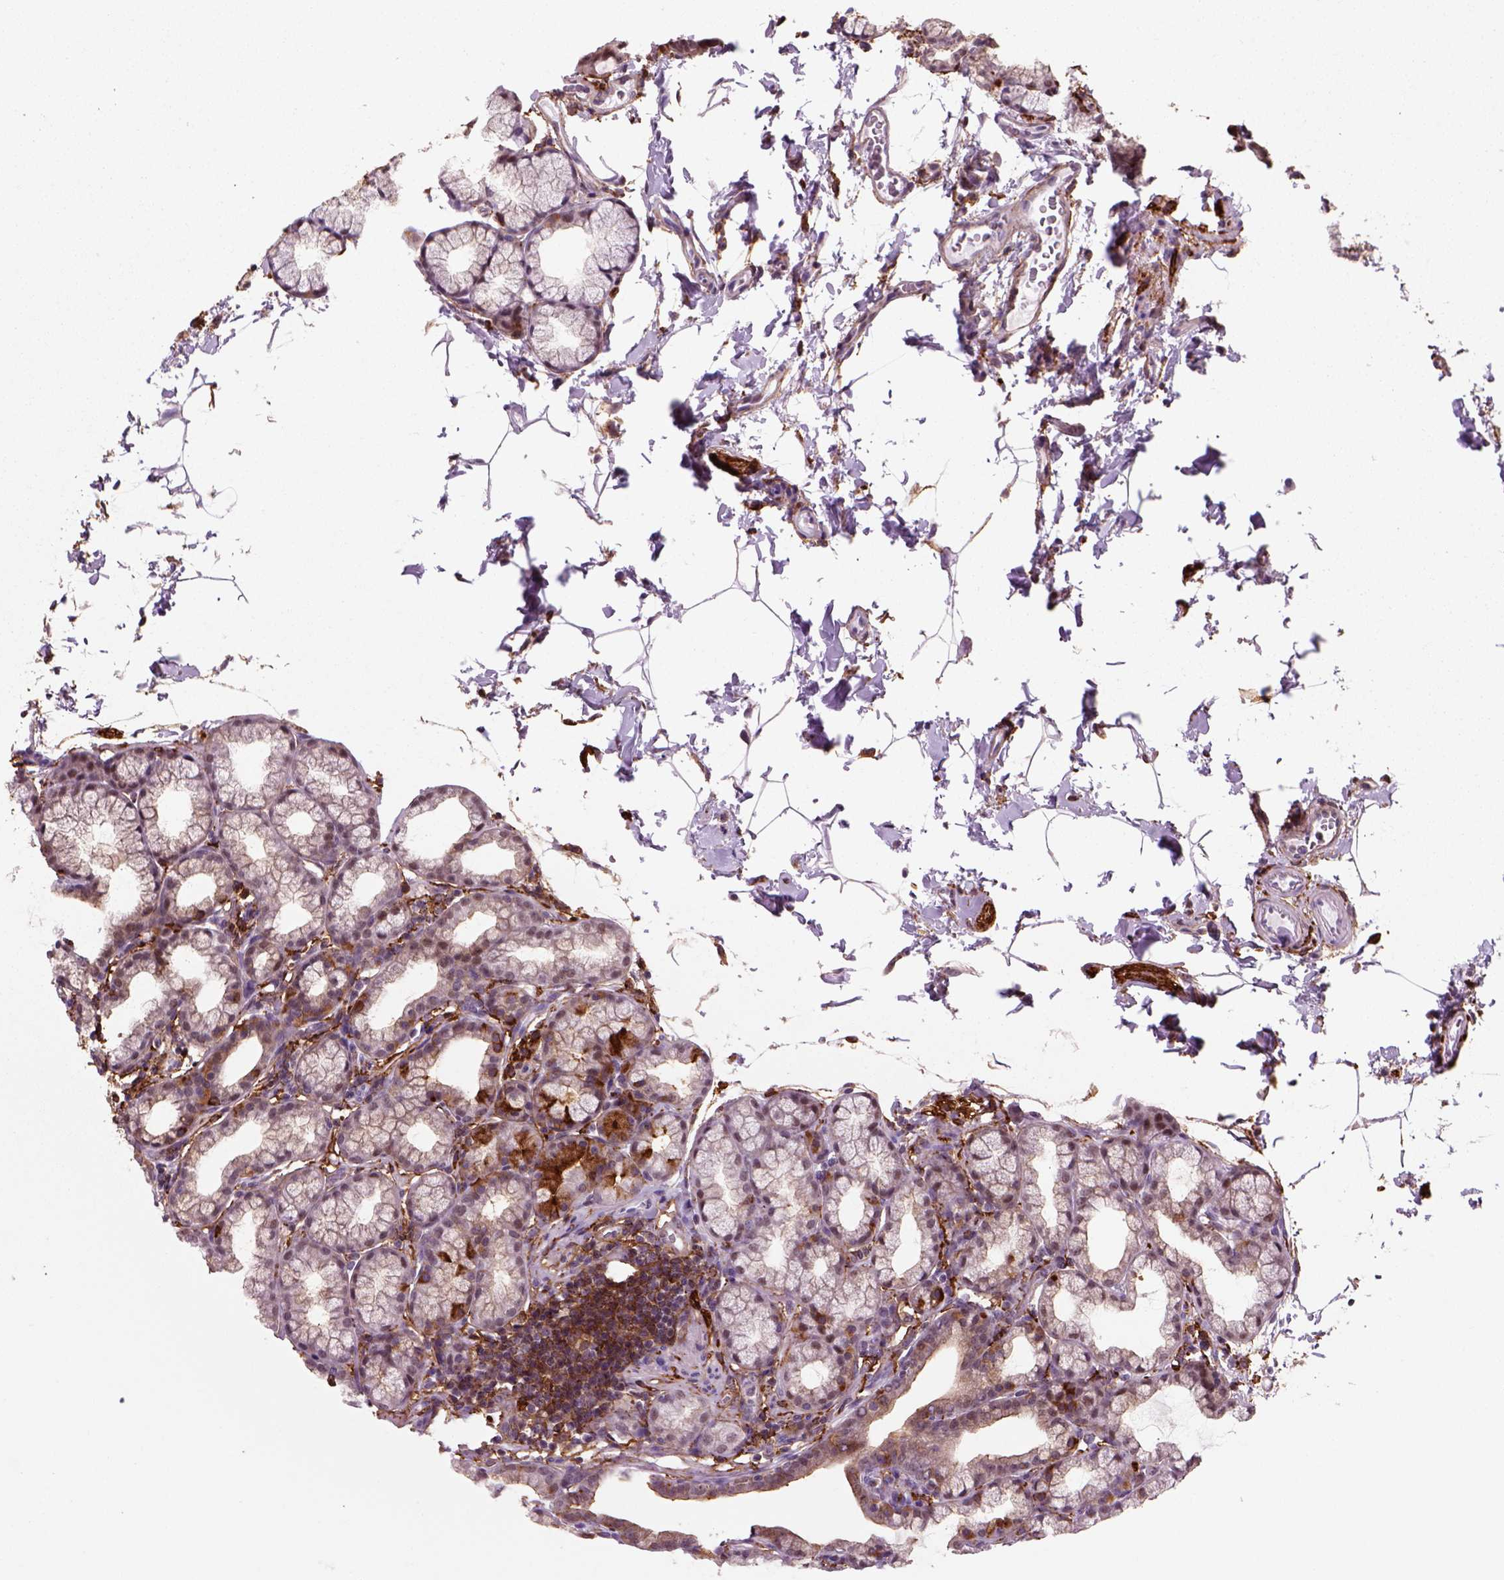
{"staining": {"intensity": "moderate", "quantity": "25%-75%", "location": "cytoplasmic/membranous"}, "tissue": "duodenum", "cell_type": "Glandular cells", "image_type": "normal", "snomed": [{"axis": "morphology", "description": "Normal tissue, NOS"}, {"axis": "topography", "description": "Pancreas"}, {"axis": "topography", "description": "Duodenum"}], "caption": "This histopathology image demonstrates unremarkable duodenum stained with immunohistochemistry (IHC) to label a protein in brown. The cytoplasmic/membranous of glandular cells show moderate positivity for the protein. Nuclei are counter-stained blue.", "gene": "MARCKS", "patient": {"sex": "male", "age": 59}}